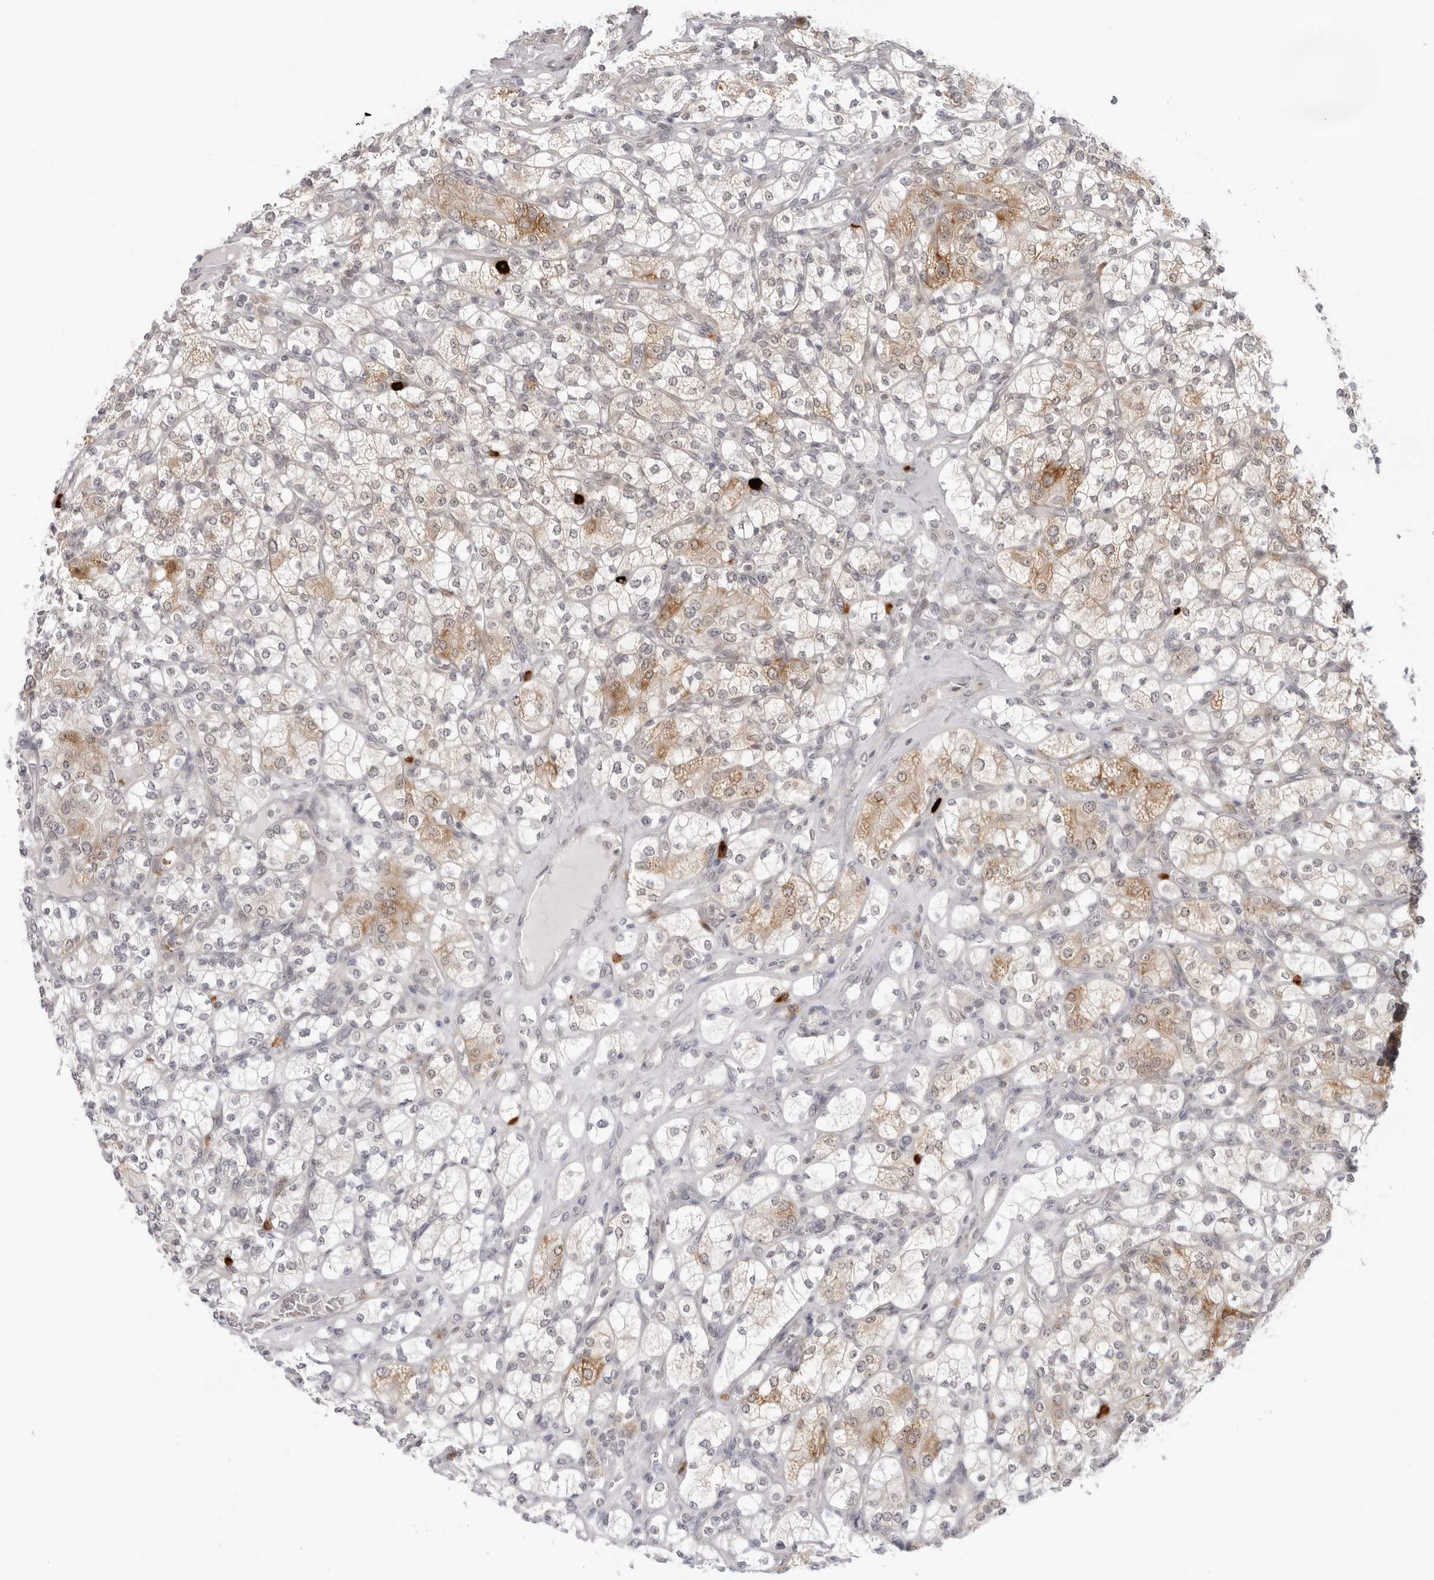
{"staining": {"intensity": "moderate", "quantity": "25%-75%", "location": "cytoplasmic/membranous"}, "tissue": "renal cancer", "cell_type": "Tumor cells", "image_type": "cancer", "snomed": [{"axis": "morphology", "description": "Adenocarcinoma, NOS"}, {"axis": "topography", "description": "Kidney"}], "caption": "Adenocarcinoma (renal) was stained to show a protein in brown. There is medium levels of moderate cytoplasmic/membranous expression in approximately 25%-75% of tumor cells.", "gene": "SUGCT", "patient": {"sex": "male", "age": 77}}